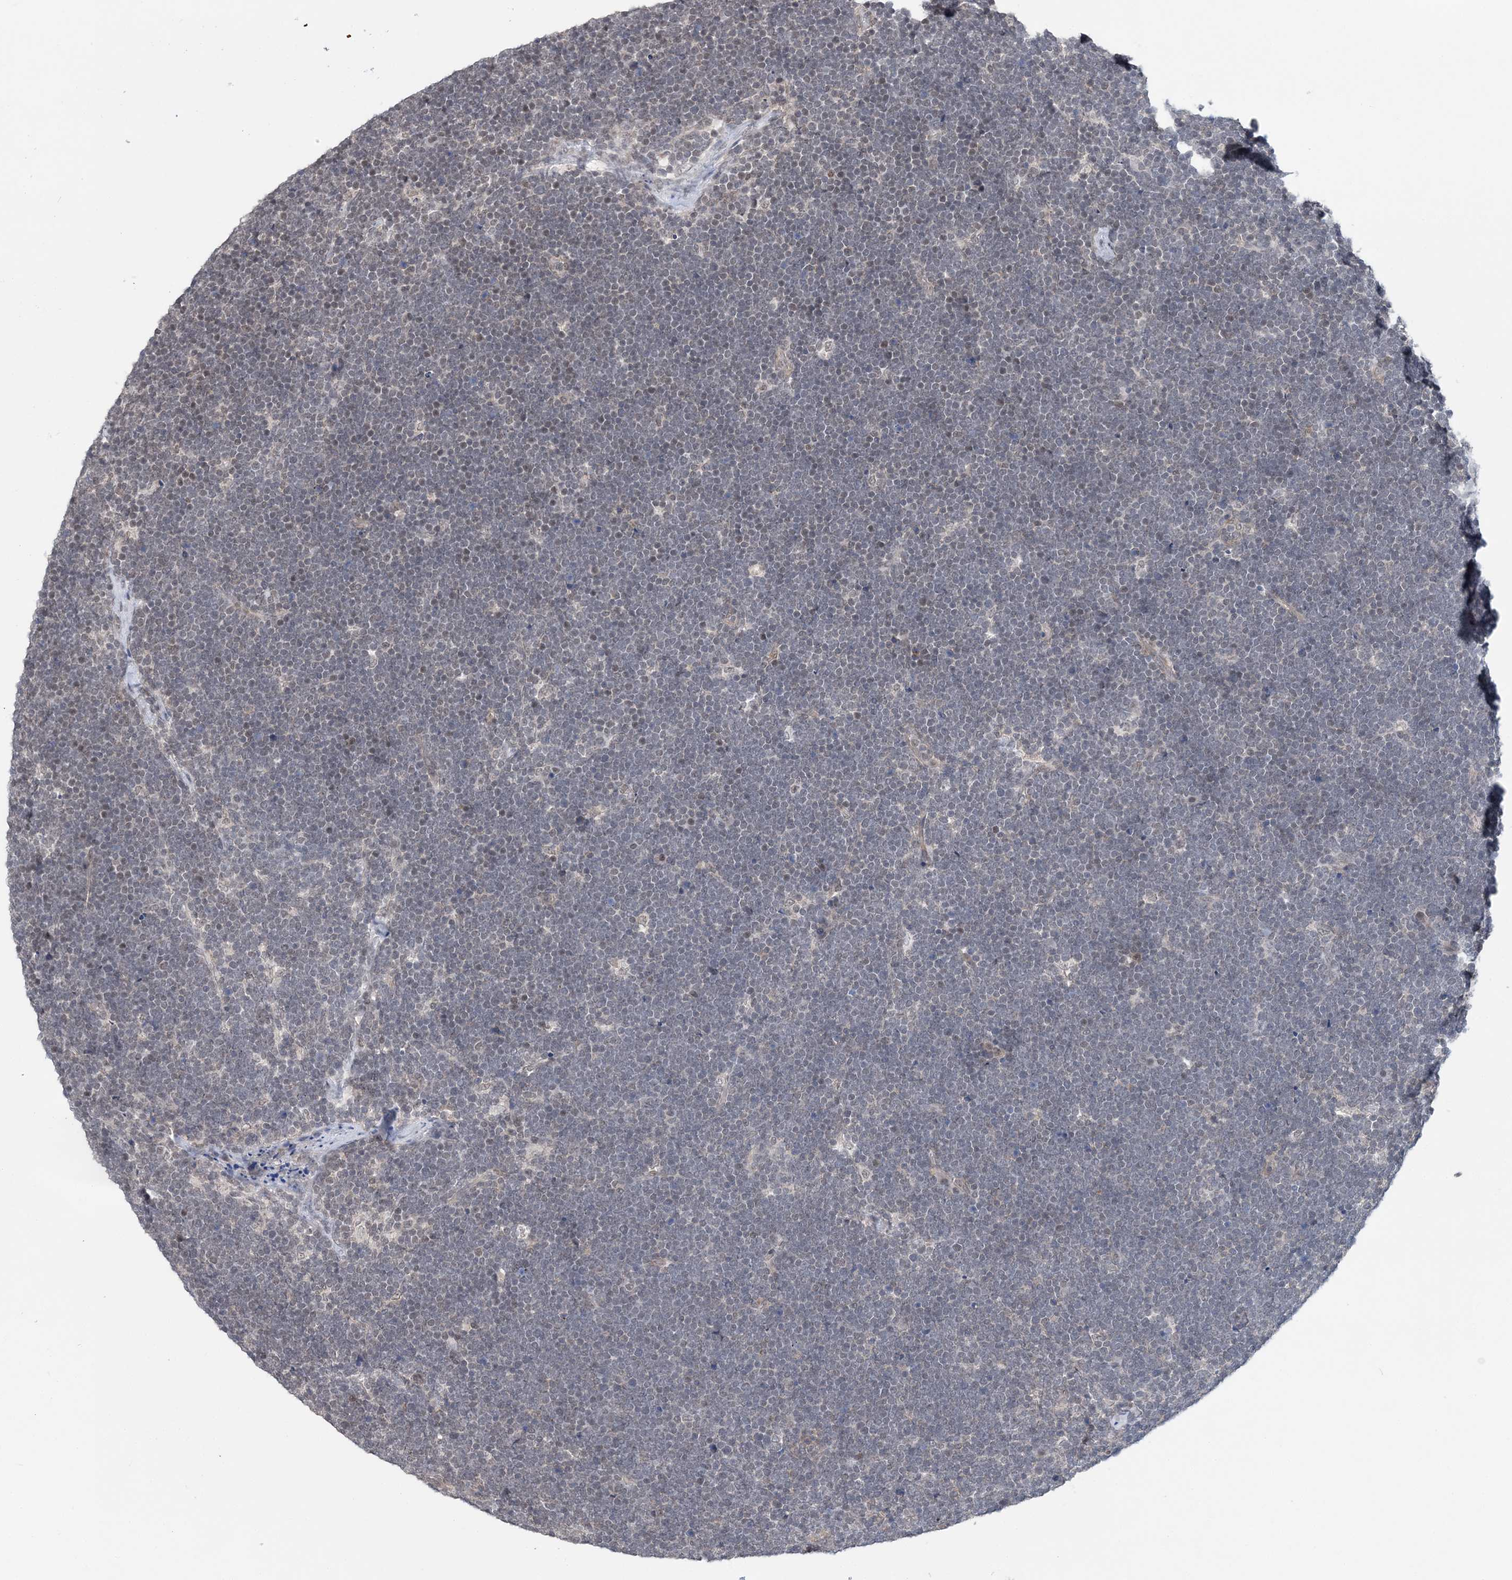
{"staining": {"intensity": "negative", "quantity": "none", "location": "none"}, "tissue": "lymphoma", "cell_type": "Tumor cells", "image_type": "cancer", "snomed": [{"axis": "morphology", "description": "Malignant lymphoma, non-Hodgkin's type, High grade"}, {"axis": "topography", "description": "Lymph node"}], "caption": "High magnification brightfield microscopy of lymphoma stained with DAB (brown) and counterstained with hematoxylin (blue): tumor cells show no significant expression. (DAB immunohistochemistry, high magnification).", "gene": "CCDC152", "patient": {"sex": "male", "age": 13}}